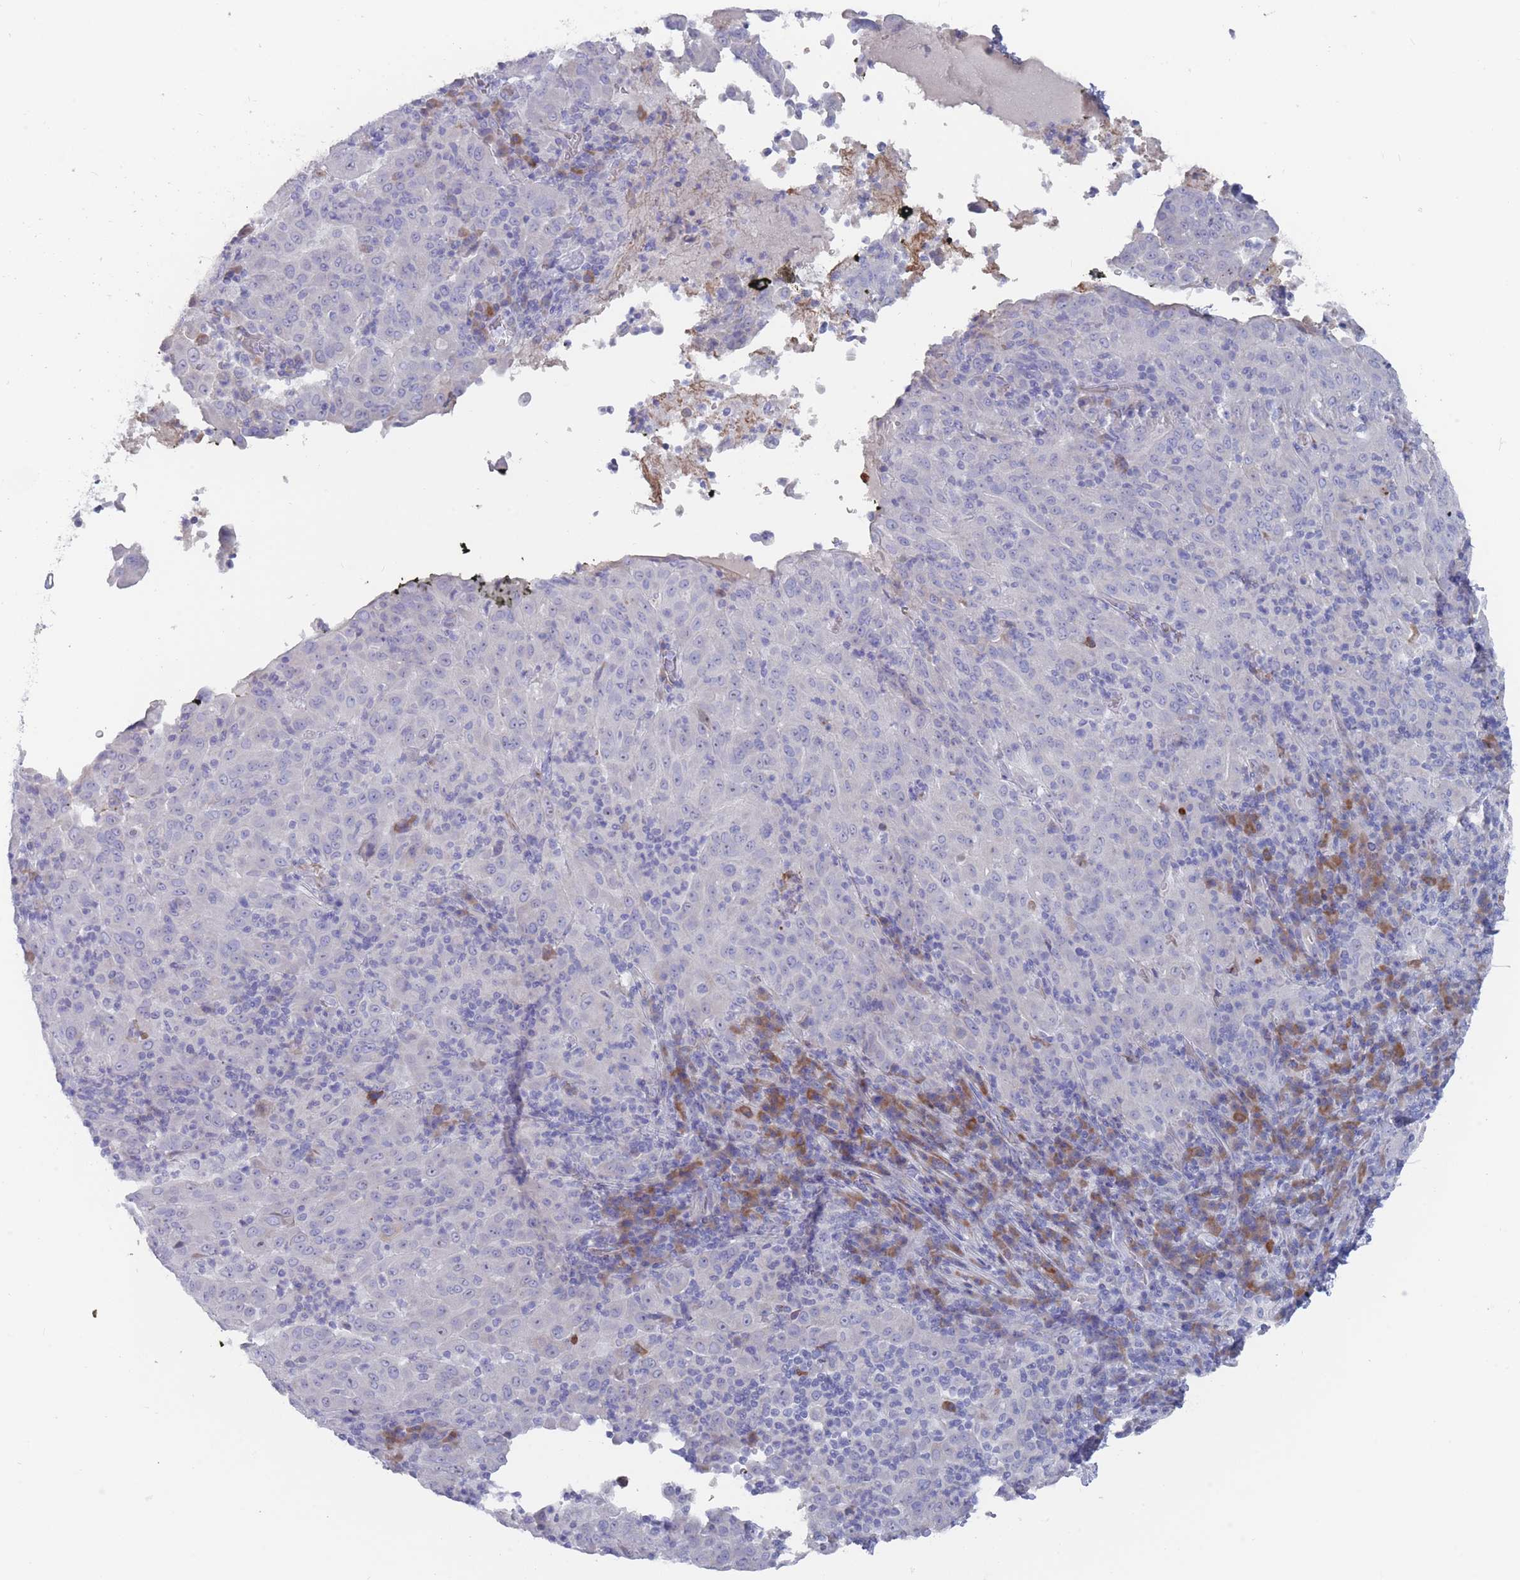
{"staining": {"intensity": "negative", "quantity": "none", "location": "none"}, "tissue": "pancreatic cancer", "cell_type": "Tumor cells", "image_type": "cancer", "snomed": [{"axis": "morphology", "description": "Adenocarcinoma, NOS"}, {"axis": "topography", "description": "Pancreas"}], "caption": "The immunohistochemistry micrograph has no significant positivity in tumor cells of pancreatic adenocarcinoma tissue.", "gene": "ST8SIA5", "patient": {"sex": "male", "age": 63}}